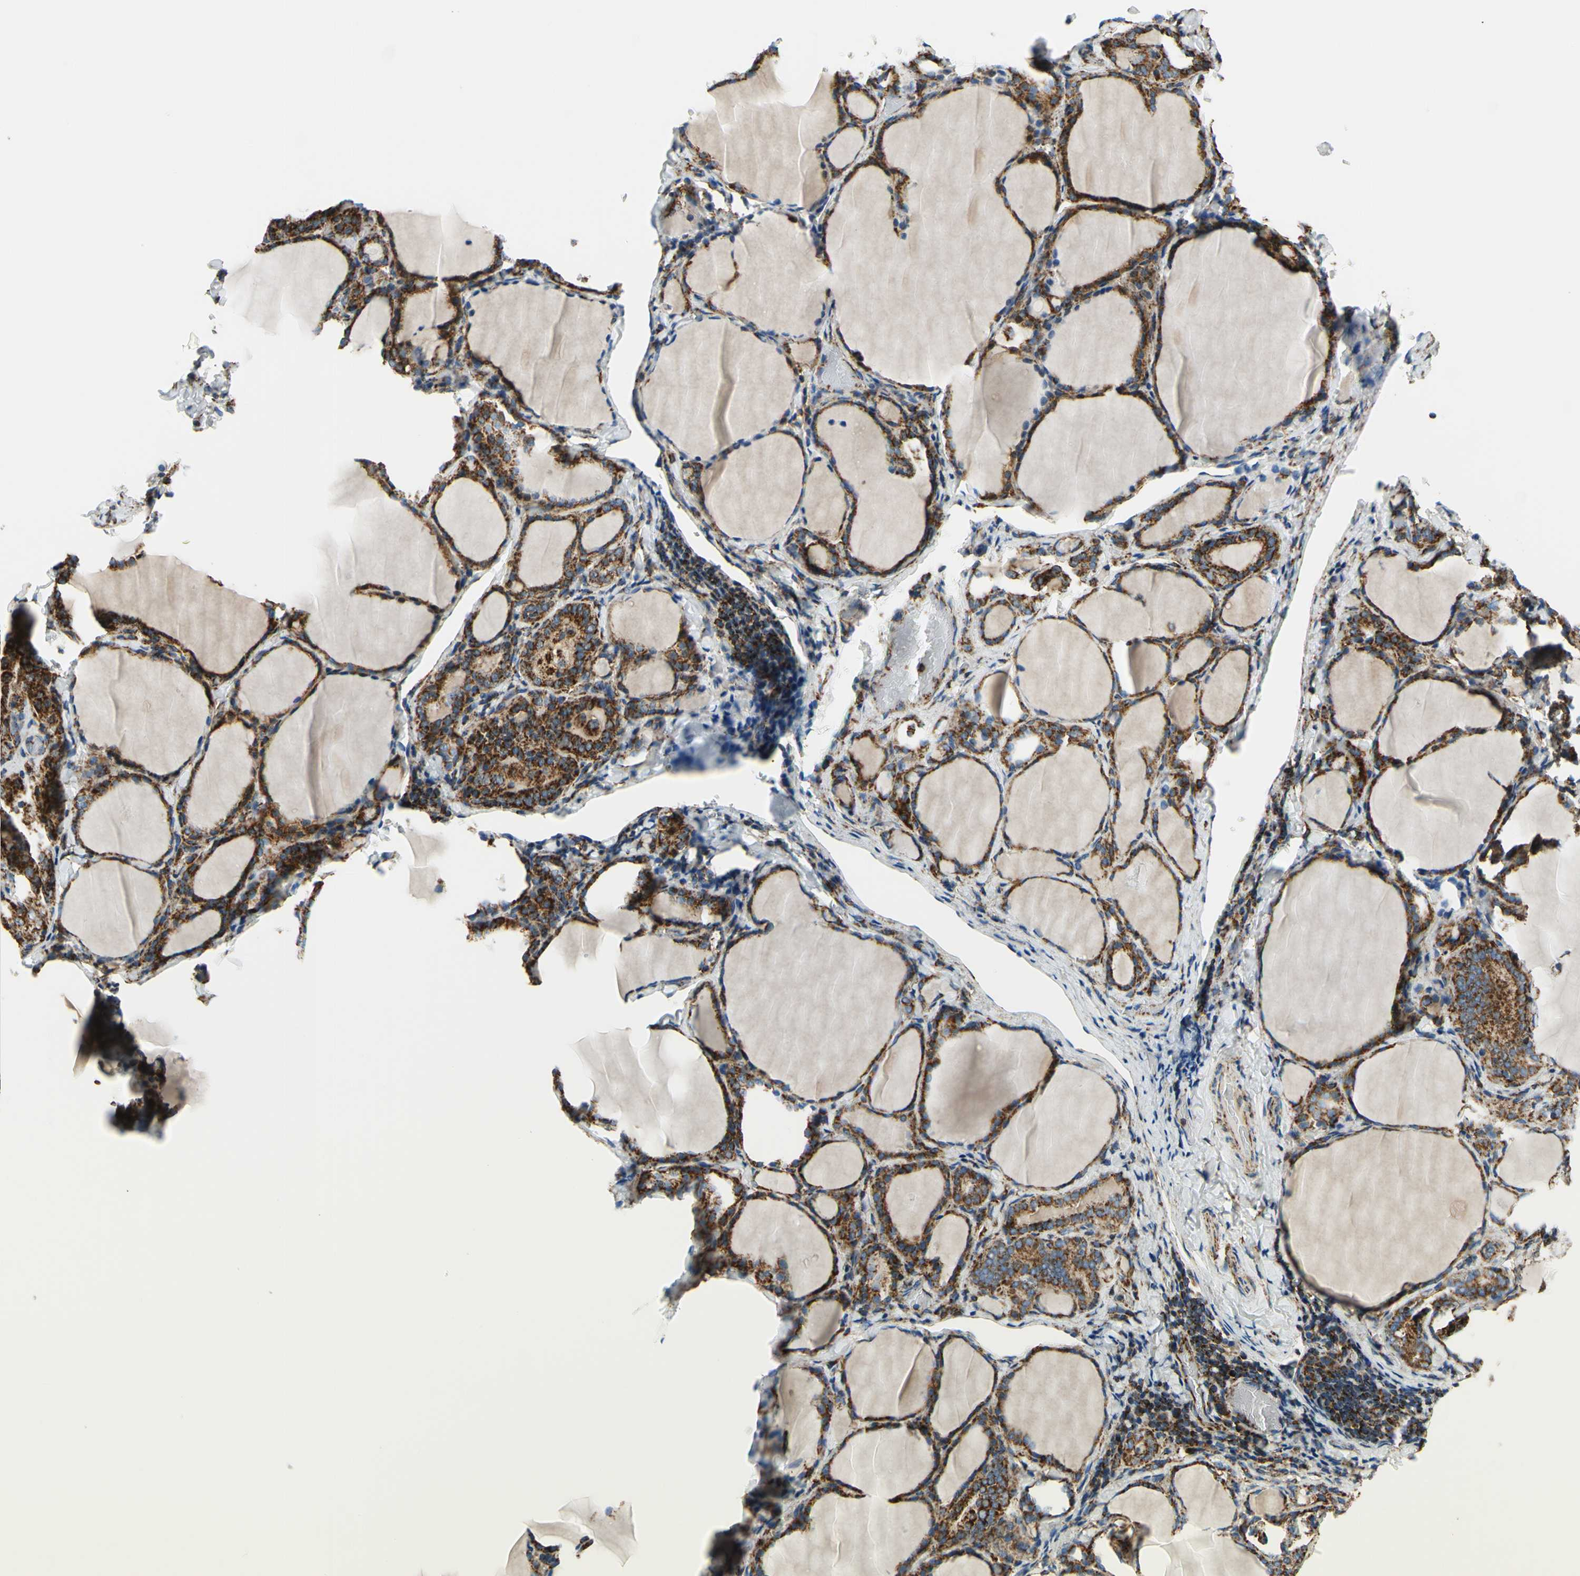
{"staining": {"intensity": "strong", "quantity": ">75%", "location": "cytoplasmic/membranous"}, "tissue": "thyroid gland", "cell_type": "Glandular cells", "image_type": "normal", "snomed": [{"axis": "morphology", "description": "Normal tissue, NOS"}, {"axis": "morphology", "description": "Papillary adenocarcinoma, NOS"}, {"axis": "topography", "description": "Thyroid gland"}], "caption": "The immunohistochemical stain highlights strong cytoplasmic/membranous staining in glandular cells of normal thyroid gland.", "gene": "MAVS", "patient": {"sex": "female", "age": 30}}